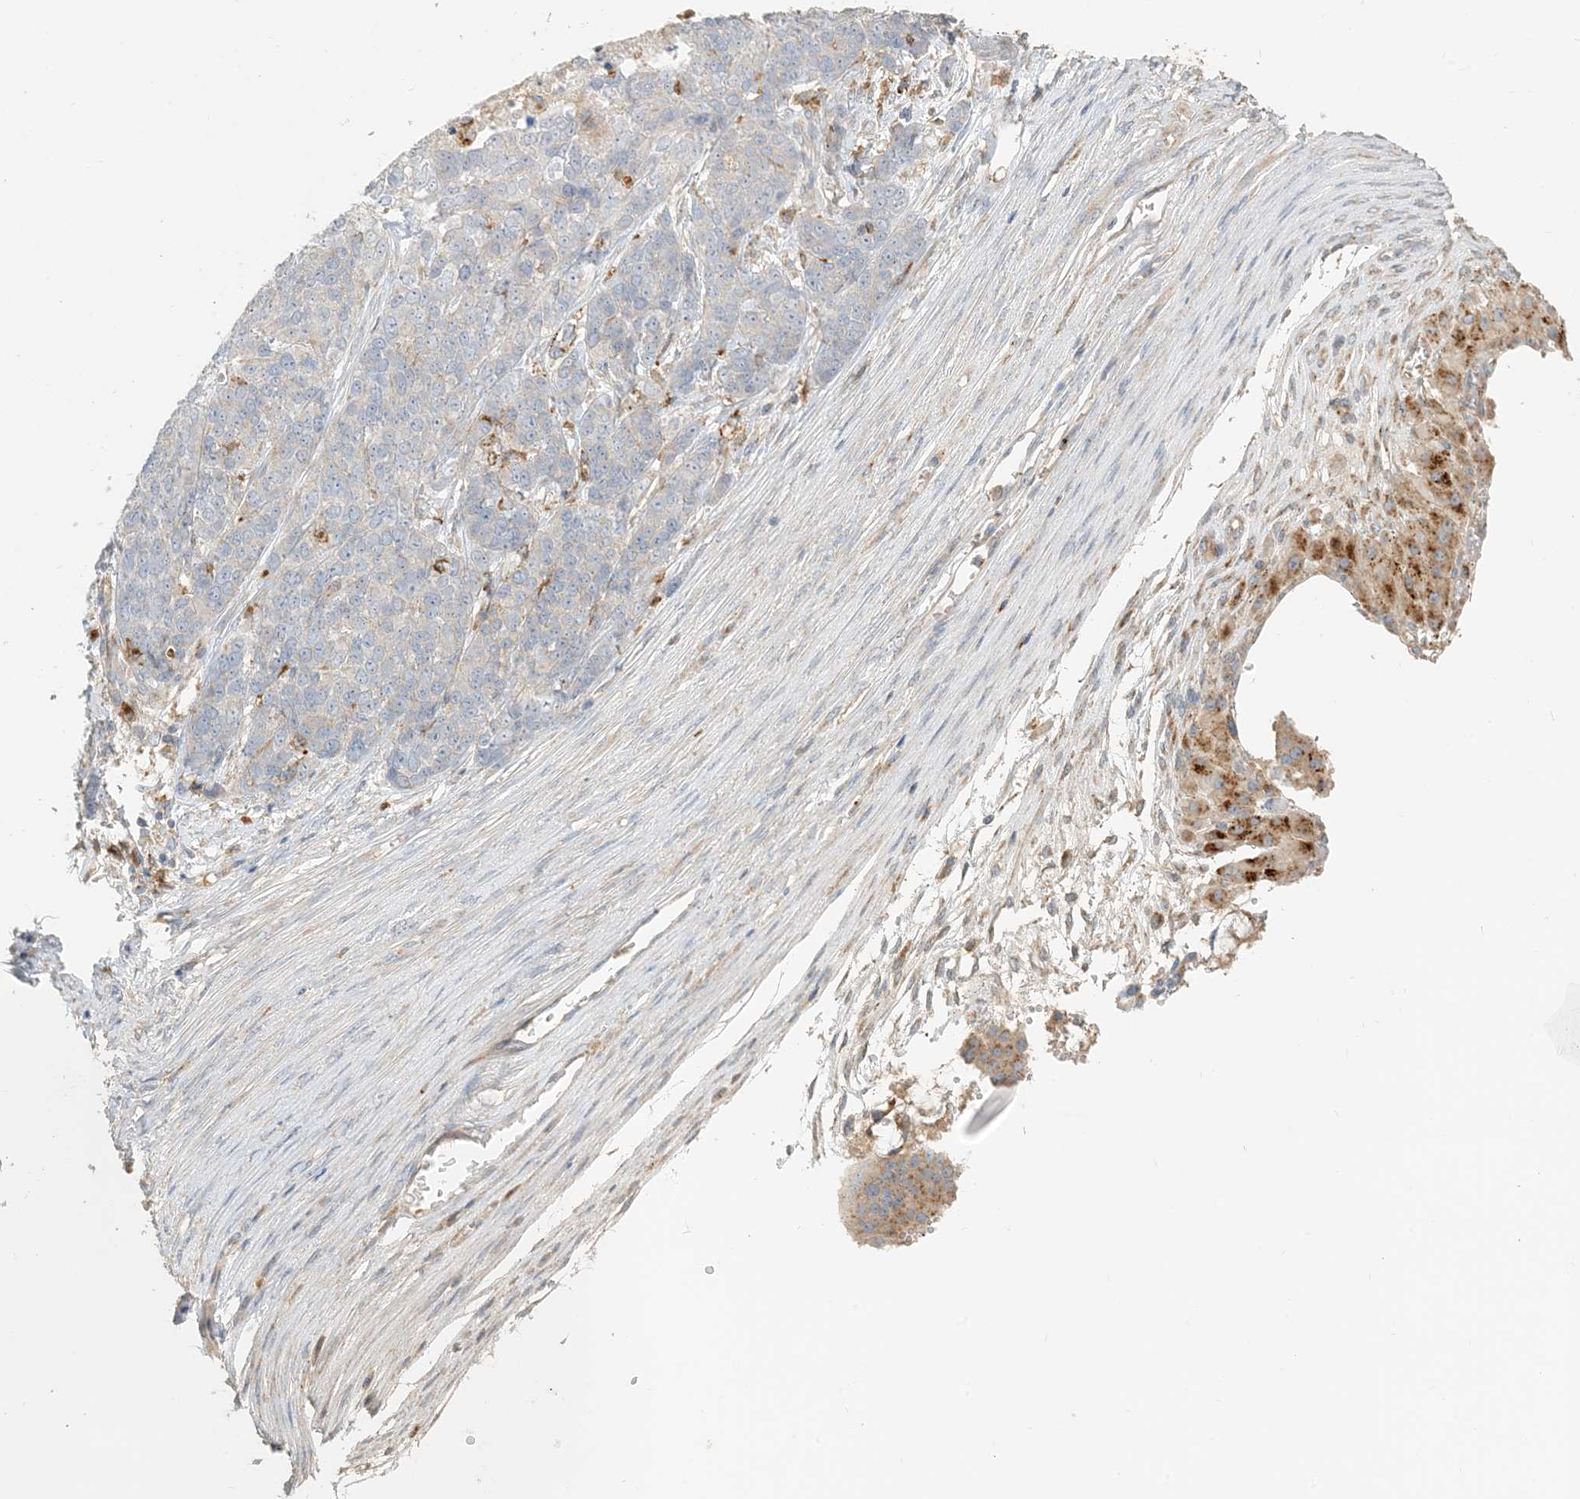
{"staining": {"intensity": "negative", "quantity": "none", "location": "none"}, "tissue": "ovarian cancer", "cell_type": "Tumor cells", "image_type": "cancer", "snomed": [{"axis": "morphology", "description": "Cystadenocarcinoma, serous, NOS"}, {"axis": "topography", "description": "Ovary"}], "caption": "Ovarian cancer stained for a protein using immunohistochemistry (IHC) shows no expression tumor cells.", "gene": "SPPL2A", "patient": {"sex": "female", "age": 44}}